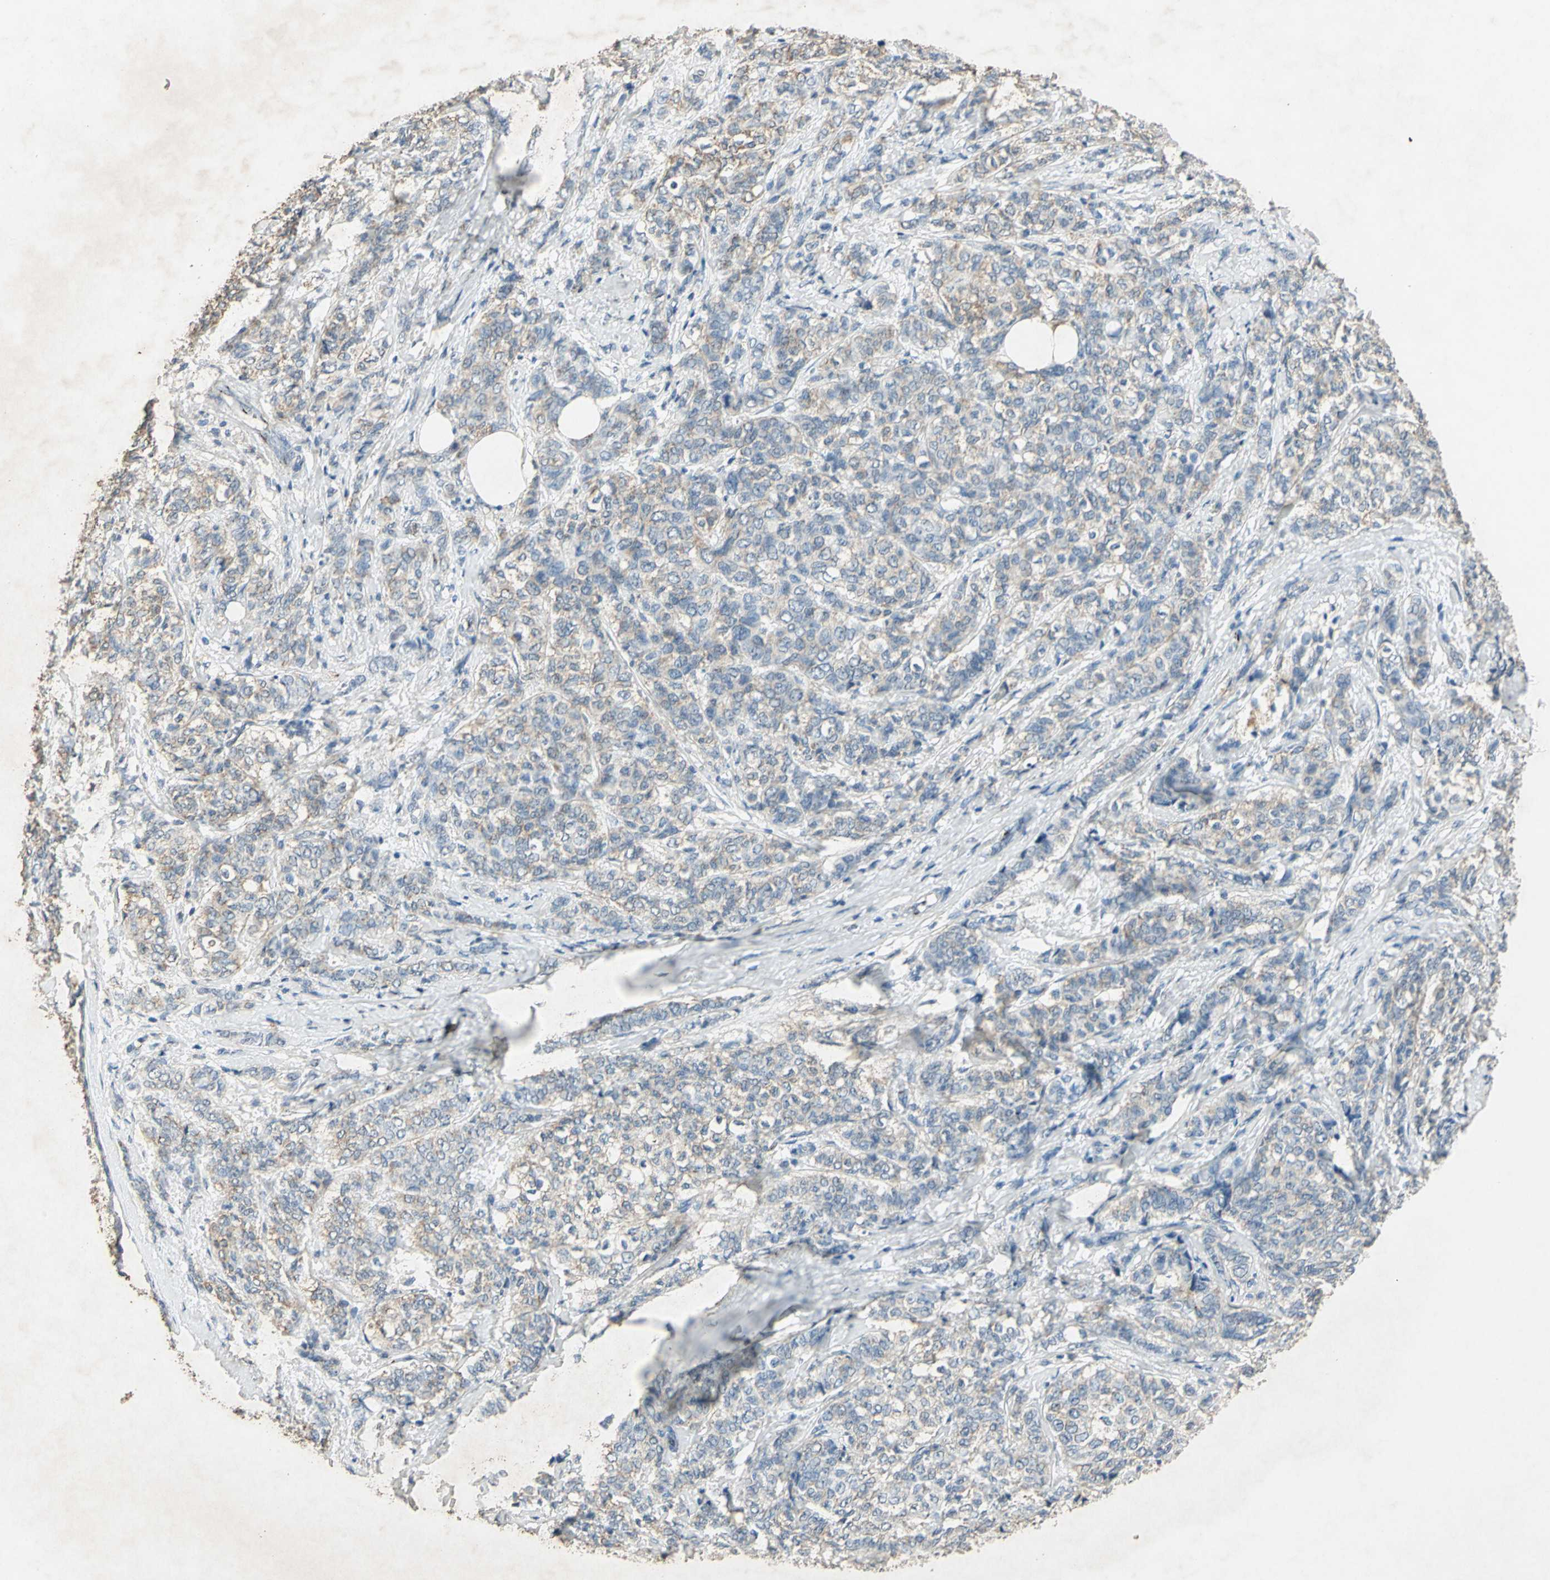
{"staining": {"intensity": "weak", "quantity": "25%-75%", "location": "cytoplasmic/membranous"}, "tissue": "breast cancer", "cell_type": "Tumor cells", "image_type": "cancer", "snomed": [{"axis": "morphology", "description": "Lobular carcinoma"}, {"axis": "topography", "description": "Breast"}], "caption": "Lobular carcinoma (breast) stained for a protein (brown) exhibits weak cytoplasmic/membranous positive positivity in about 25%-75% of tumor cells.", "gene": "CAMK2B", "patient": {"sex": "female", "age": 60}}